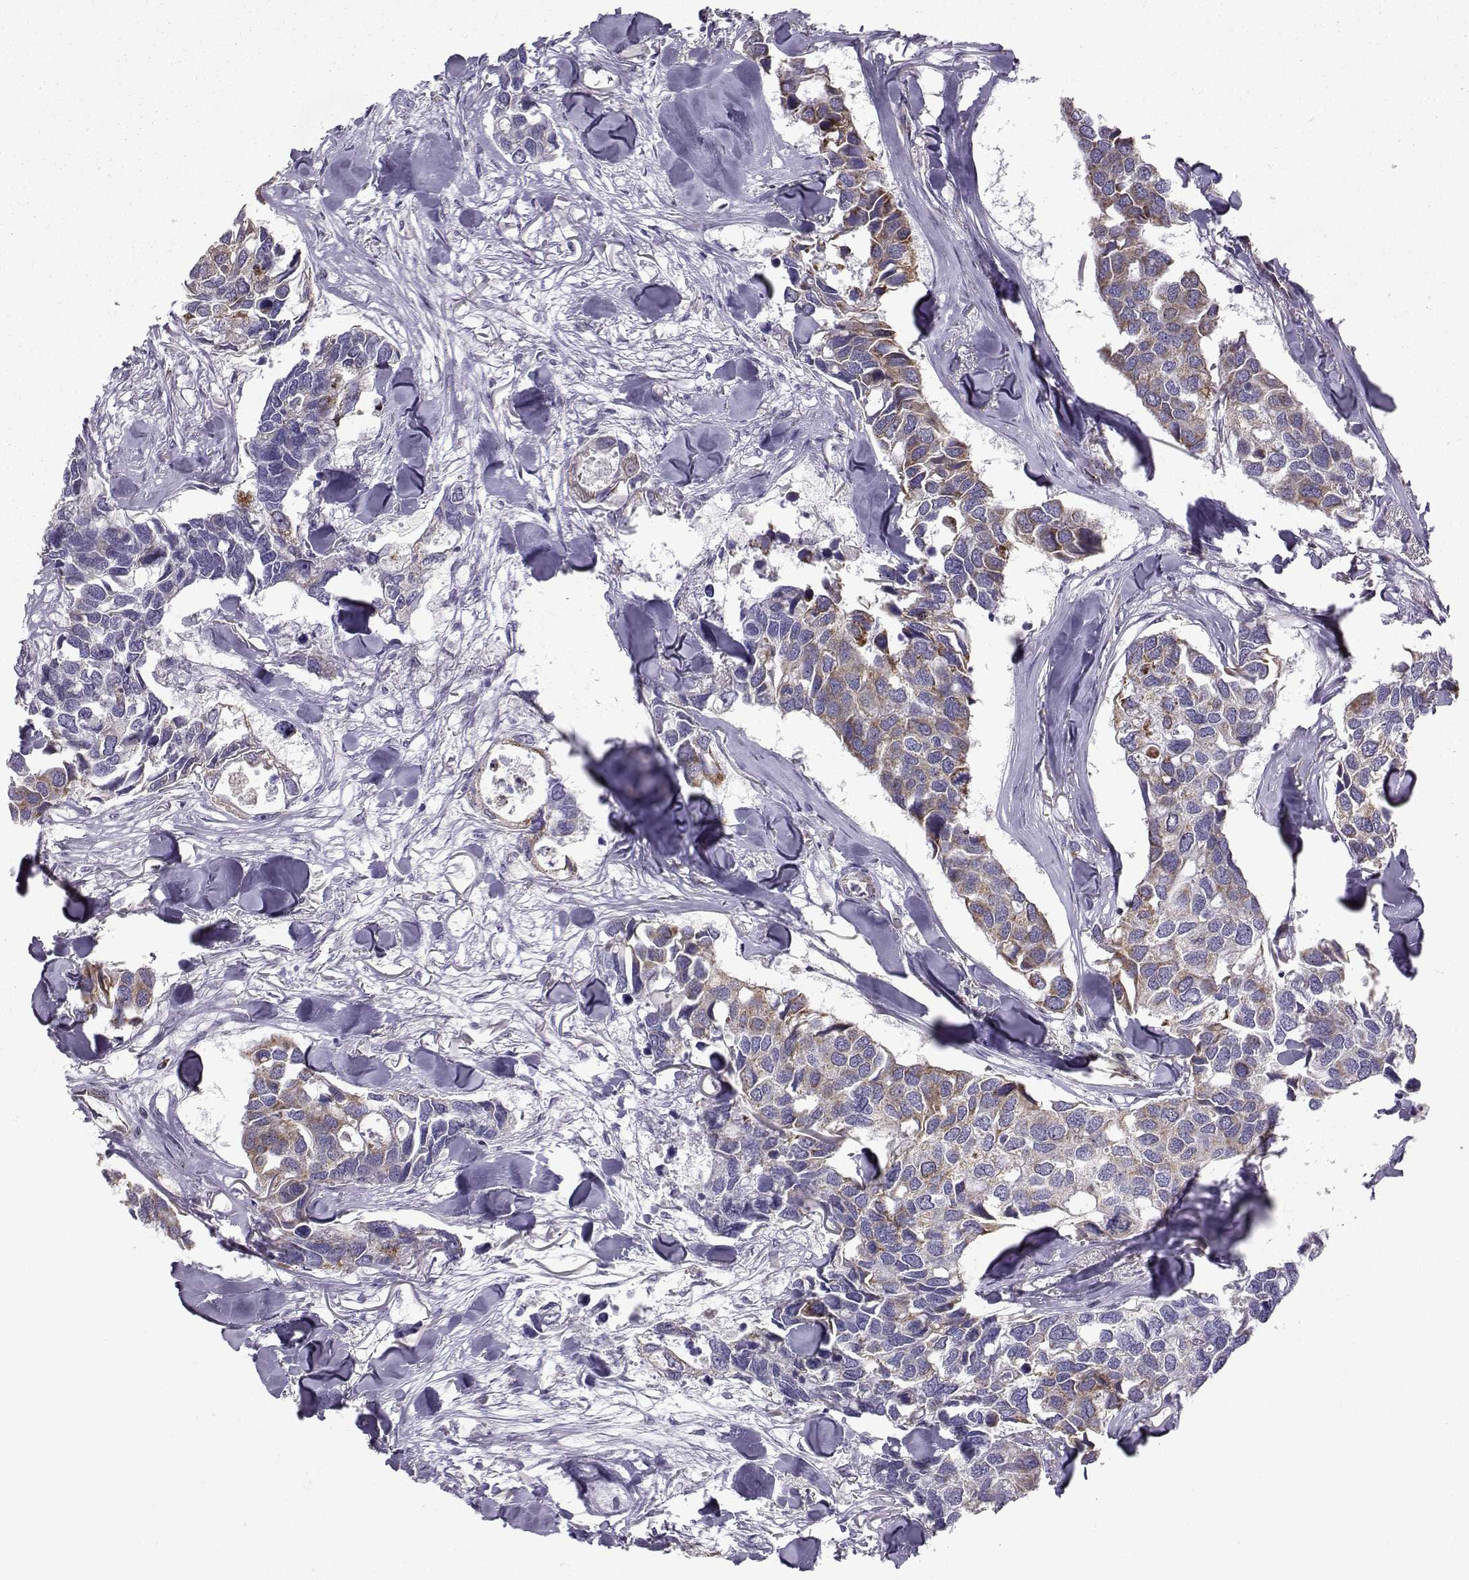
{"staining": {"intensity": "moderate", "quantity": "<25%", "location": "cytoplasmic/membranous"}, "tissue": "breast cancer", "cell_type": "Tumor cells", "image_type": "cancer", "snomed": [{"axis": "morphology", "description": "Duct carcinoma"}, {"axis": "topography", "description": "Breast"}], "caption": "Breast cancer (infiltrating ductal carcinoma) was stained to show a protein in brown. There is low levels of moderate cytoplasmic/membranous staining in about <25% of tumor cells. Nuclei are stained in blue.", "gene": "NECAB3", "patient": {"sex": "female", "age": 83}}